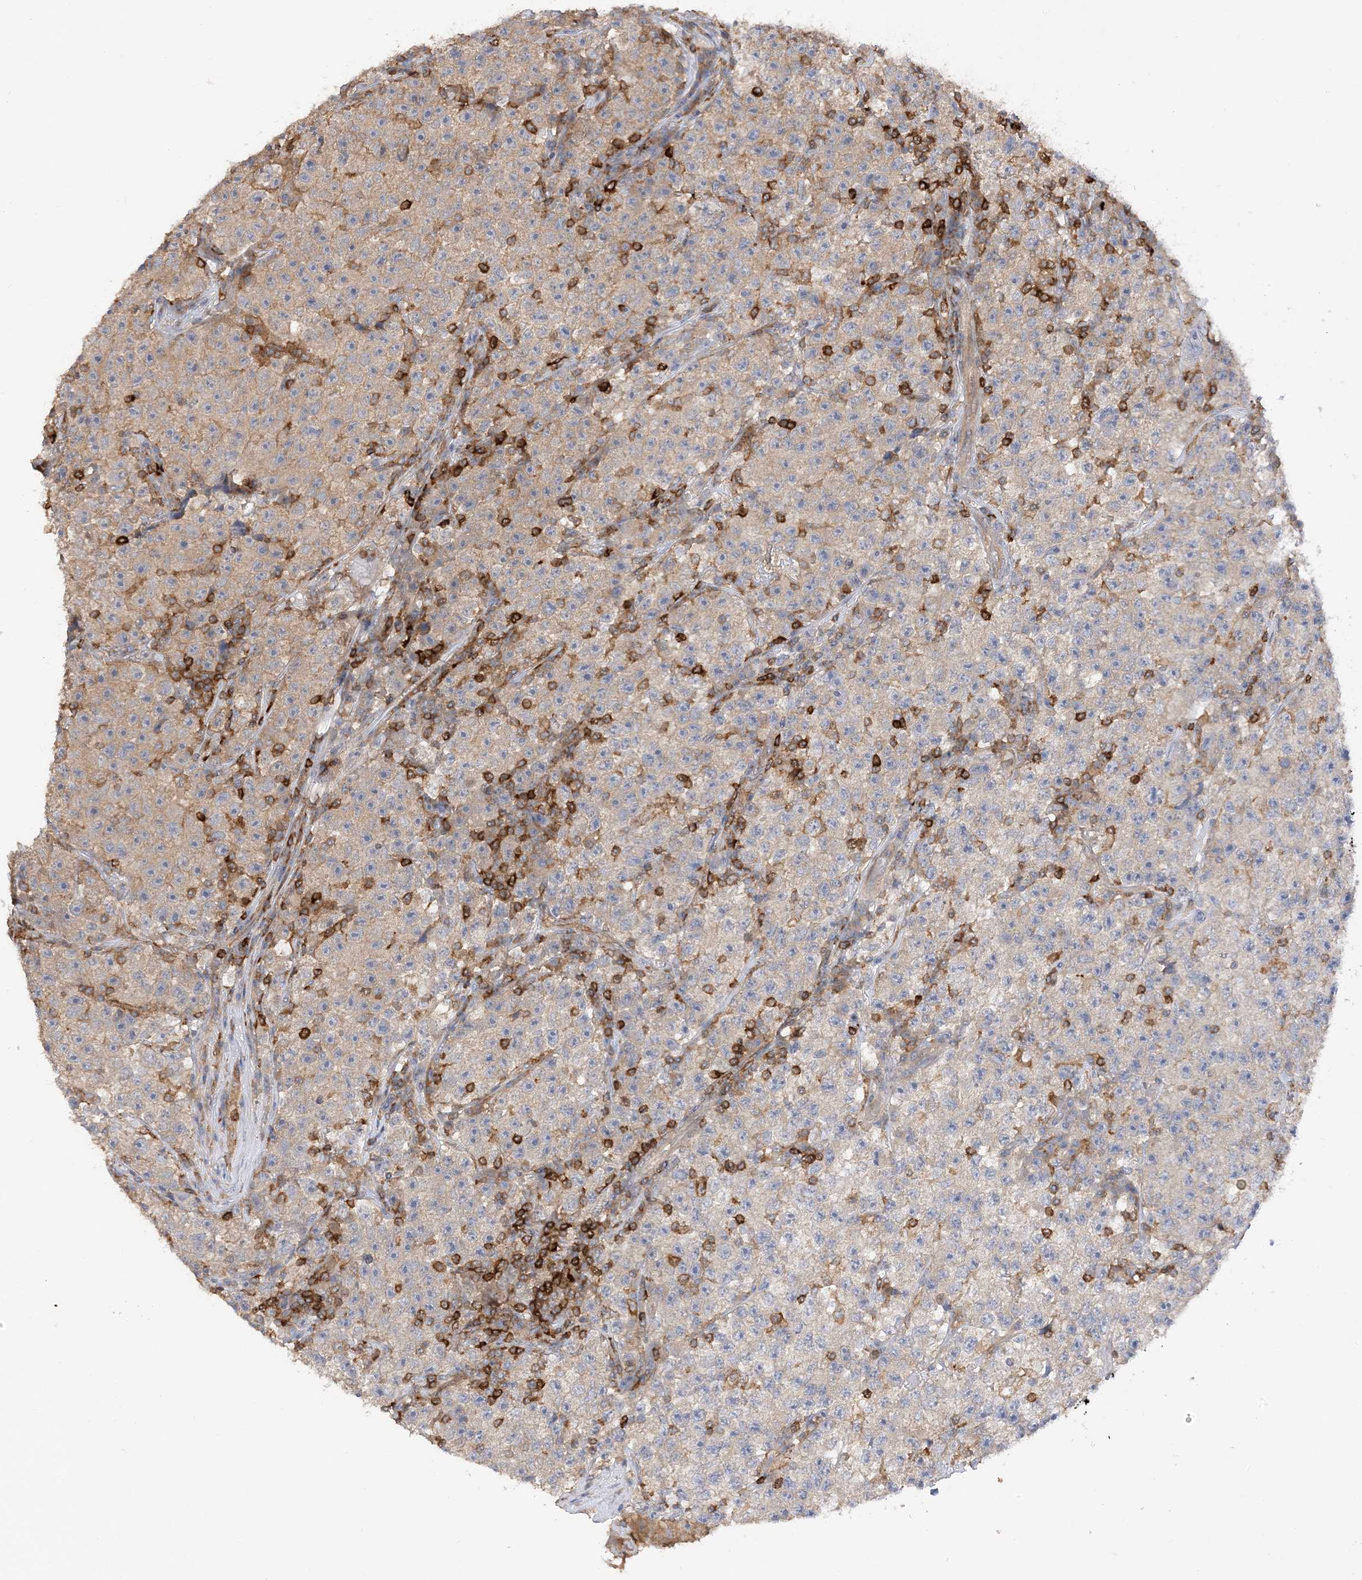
{"staining": {"intensity": "moderate", "quantity": "25%-75%", "location": "cytoplasmic/membranous"}, "tissue": "testis cancer", "cell_type": "Tumor cells", "image_type": "cancer", "snomed": [{"axis": "morphology", "description": "Seminoma, NOS"}, {"axis": "topography", "description": "Testis"}], "caption": "A high-resolution histopathology image shows immunohistochemistry (IHC) staining of testis seminoma, which displays moderate cytoplasmic/membranous expression in approximately 25%-75% of tumor cells. The staining is performed using DAB brown chromogen to label protein expression. The nuclei are counter-stained blue using hematoxylin.", "gene": "PHACTR2", "patient": {"sex": "male", "age": 22}}